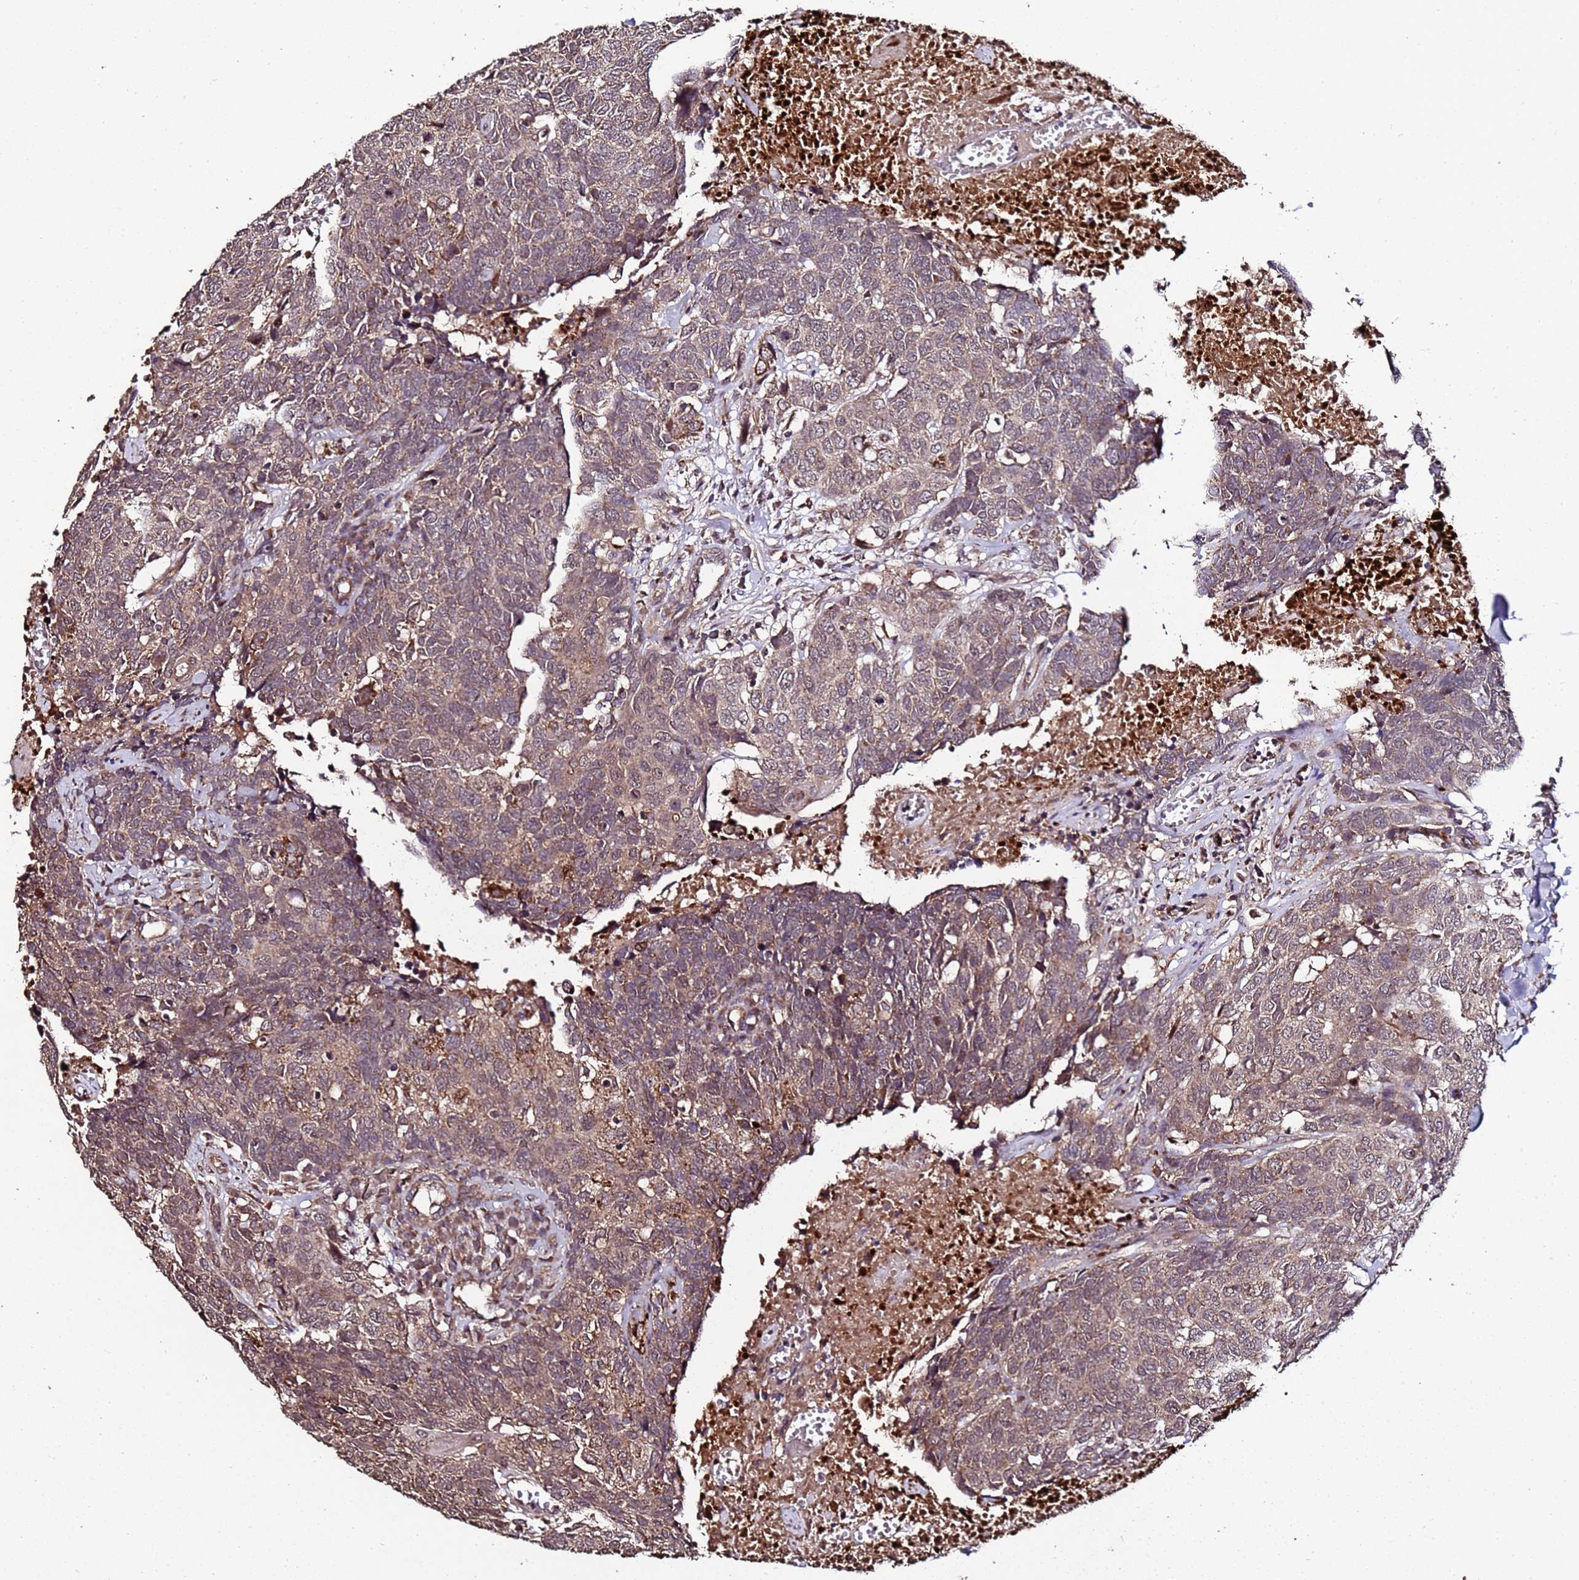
{"staining": {"intensity": "moderate", "quantity": ">75%", "location": "cytoplasmic/membranous"}, "tissue": "head and neck cancer", "cell_type": "Tumor cells", "image_type": "cancer", "snomed": [{"axis": "morphology", "description": "Squamous cell carcinoma, NOS"}, {"axis": "topography", "description": "Head-Neck"}], "caption": "Immunohistochemistry (IHC) photomicrograph of neoplastic tissue: human head and neck cancer (squamous cell carcinoma) stained using immunohistochemistry exhibits medium levels of moderate protein expression localized specifically in the cytoplasmic/membranous of tumor cells, appearing as a cytoplasmic/membranous brown color.", "gene": "PRODH", "patient": {"sex": "male", "age": 66}}